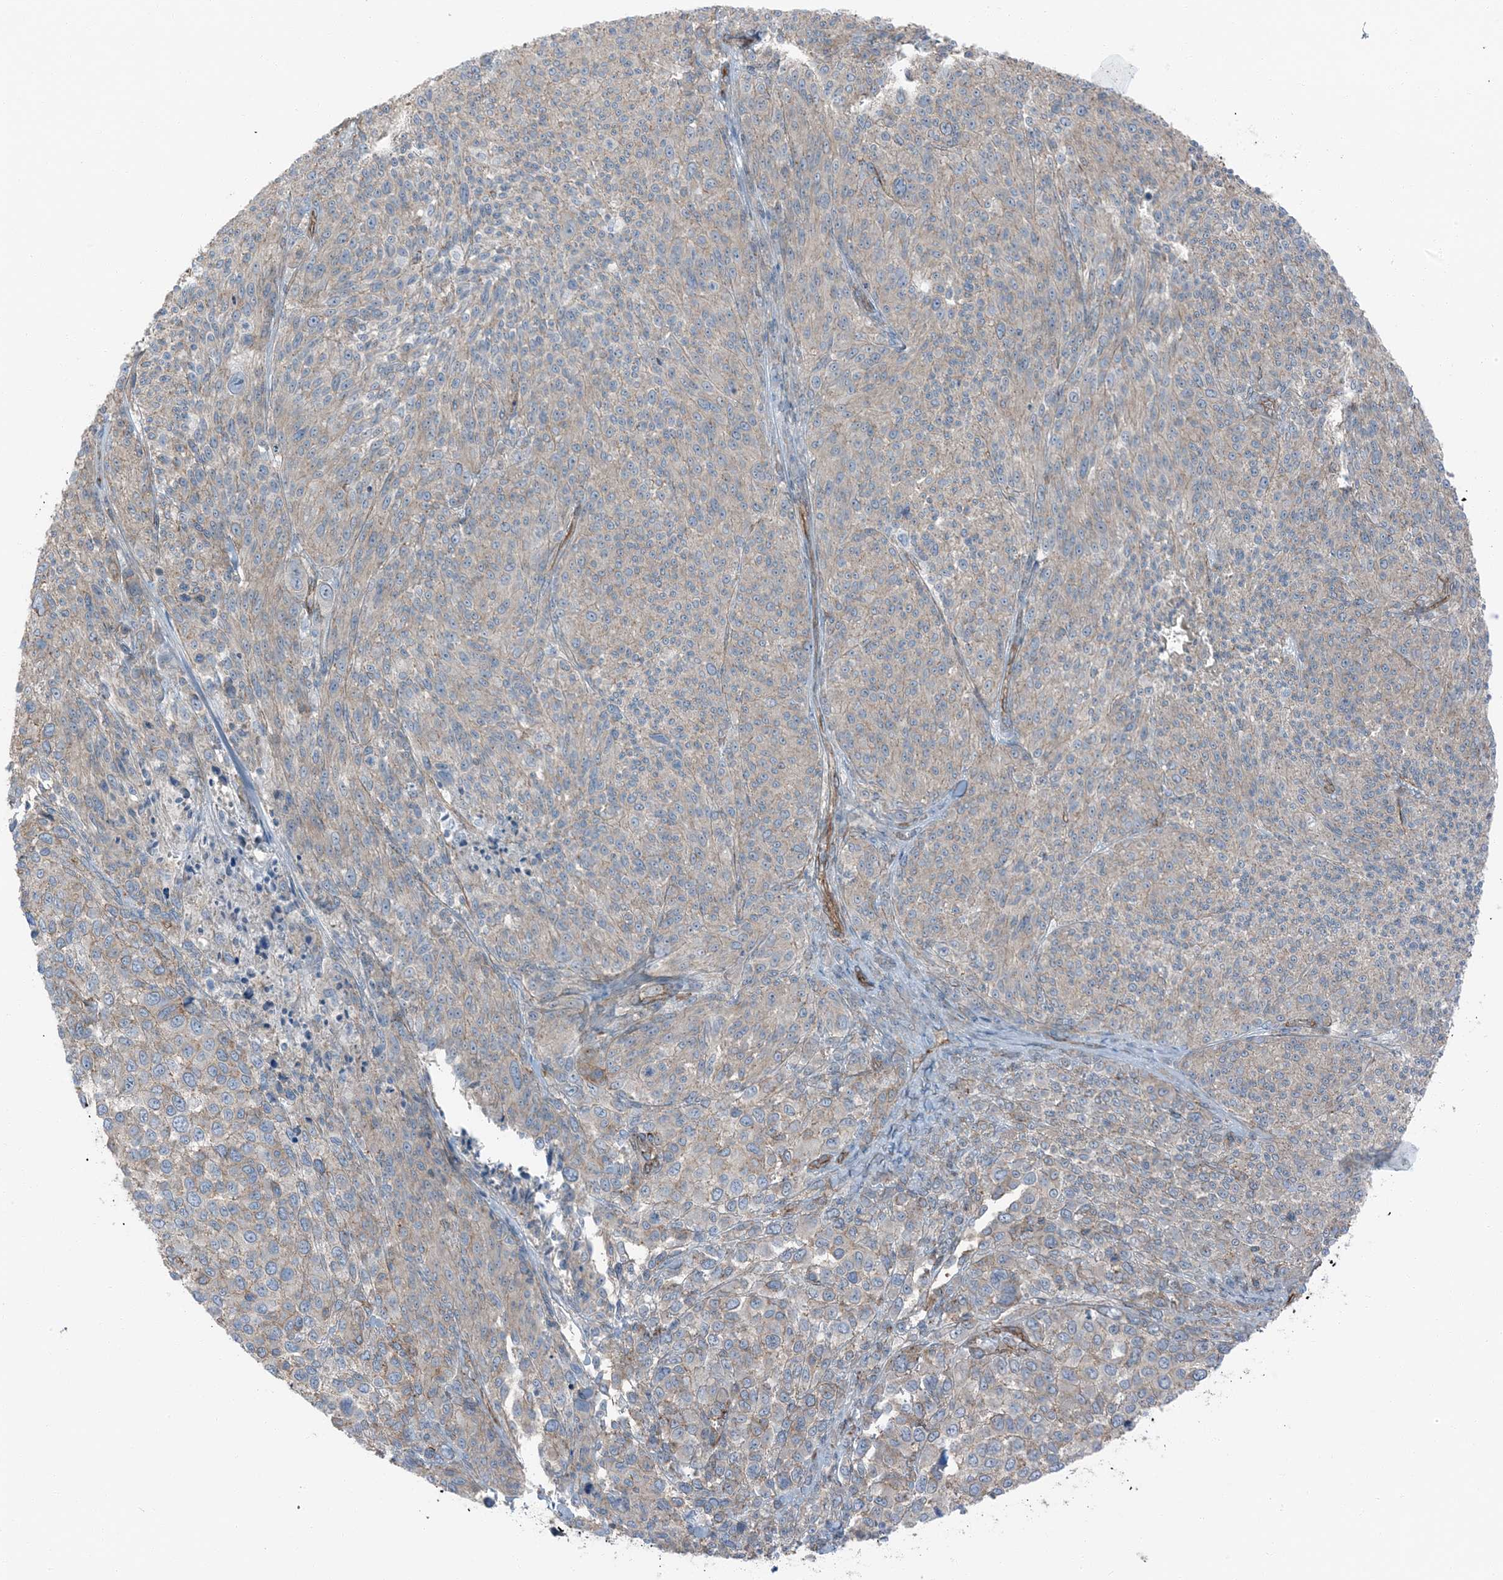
{"staining": {"intensity": "weak", "quantity": "<25%", "location": "cytoplasmic/membranous"}, "tissue": "melanoma", "cell_type": "Tumor cells", "image_type": "cancer", "snomed": [{"axis": "morphology", "description": "Malignant melanoma, NOS"}, {"axis": "topography", "description": "Skin of trunk"}], "caption": "Malignant melanoma was stained to show a protein in brown. There is no significant positivity in tumor cells.", "gene": "ZFP90", "patient": {"sex": "male", "age": 71}}